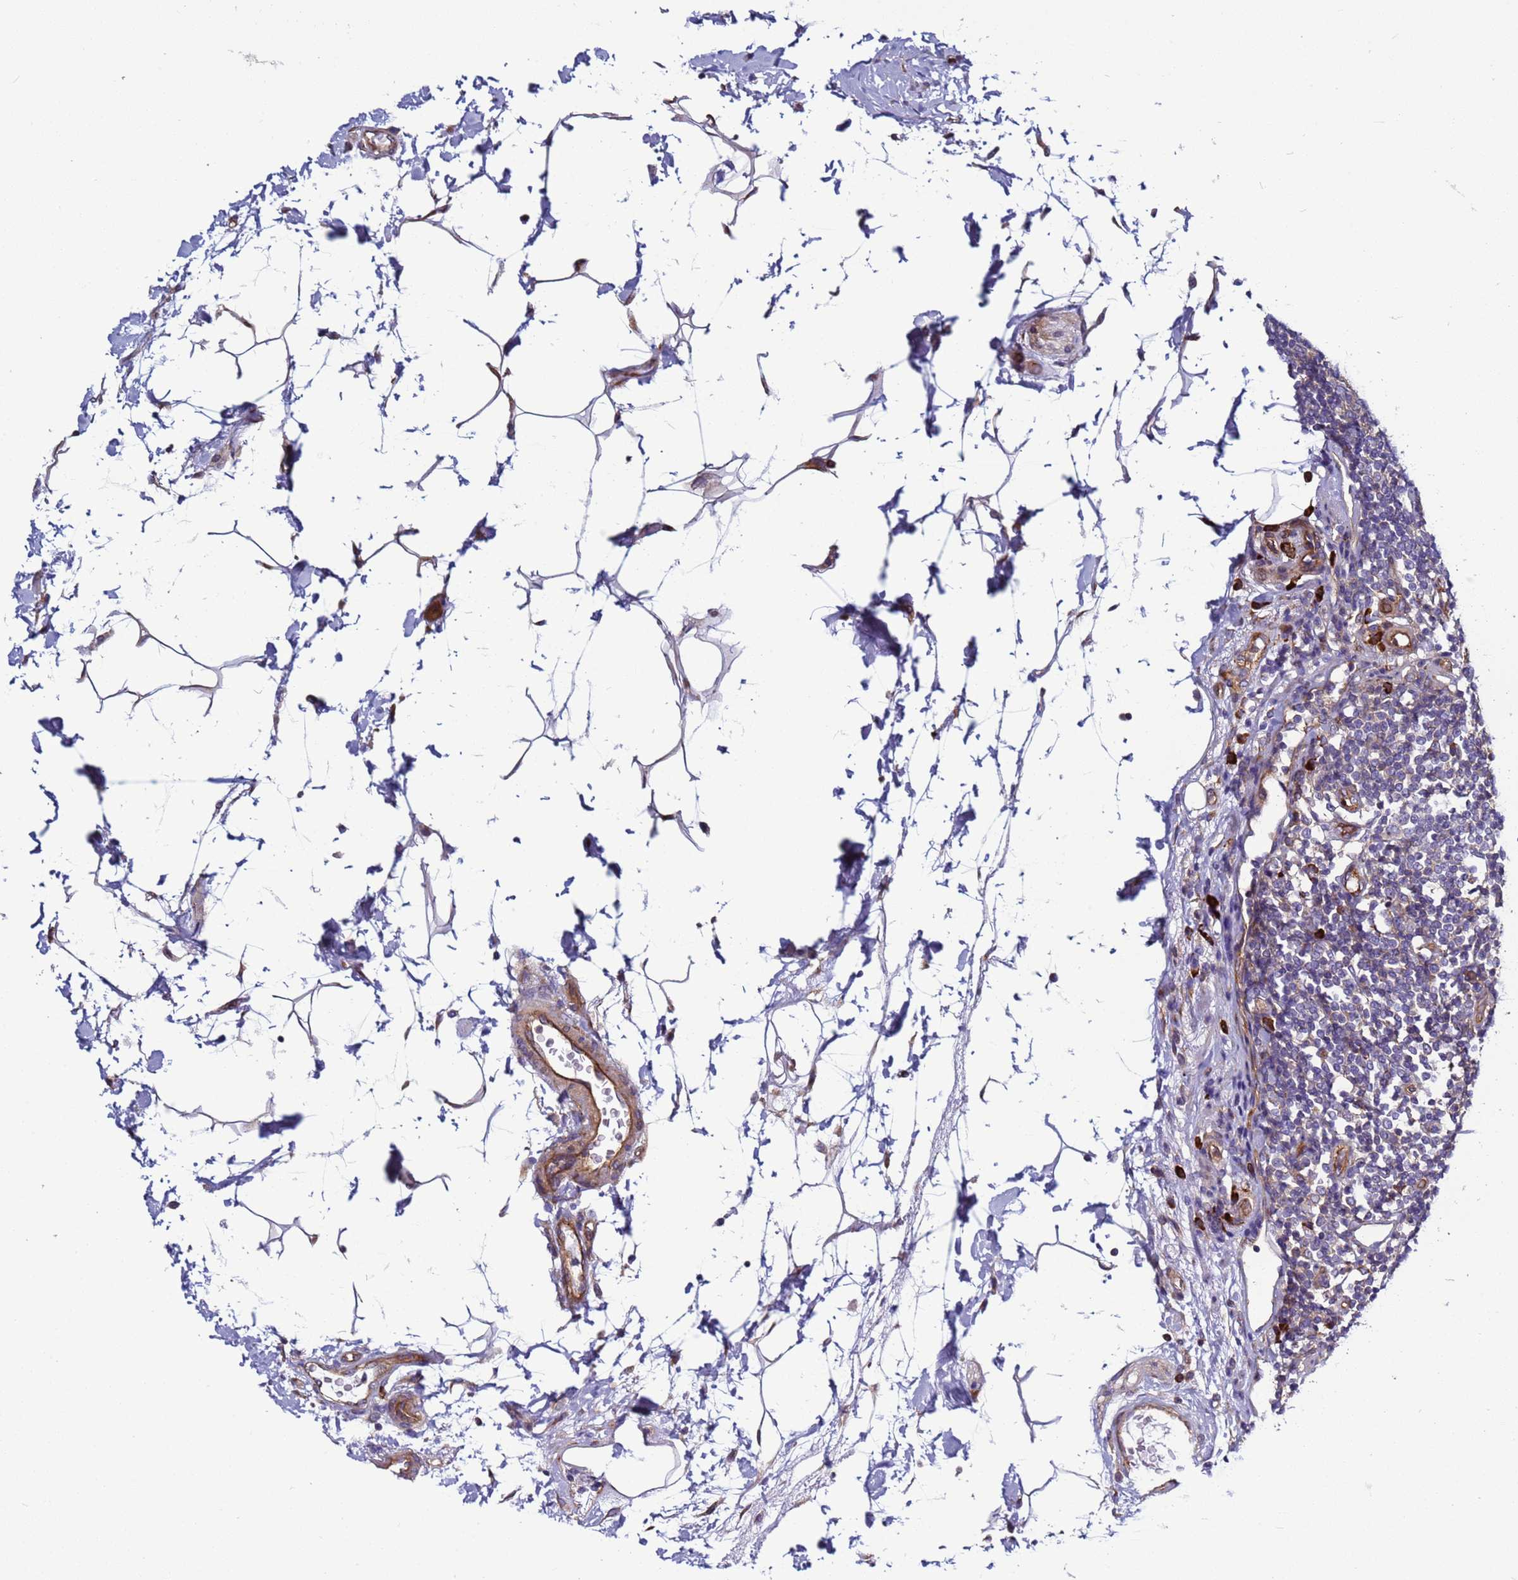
{"staining": {"intensity": "moderate", "quantity": ">75%", "location": "cytoplasmic/membranous"}, "tissue": "colon", "cell_type": "Endothelial cells", "image_type": "normal", "snomed": [{"axis": "morphology", "description": "Normal tissue, NOS"}, {"axis": "topography", "description": "Colon"}], "caption": "IHC (DAB (3,3'-diaminobenzidine)) staining of normal human colon displays moderate cytoplasmic/membranous protein positivity in about >75% of endothelial cells.", "gene": "EFCAB8", "patient": {"sex": "female", "age": 79}}